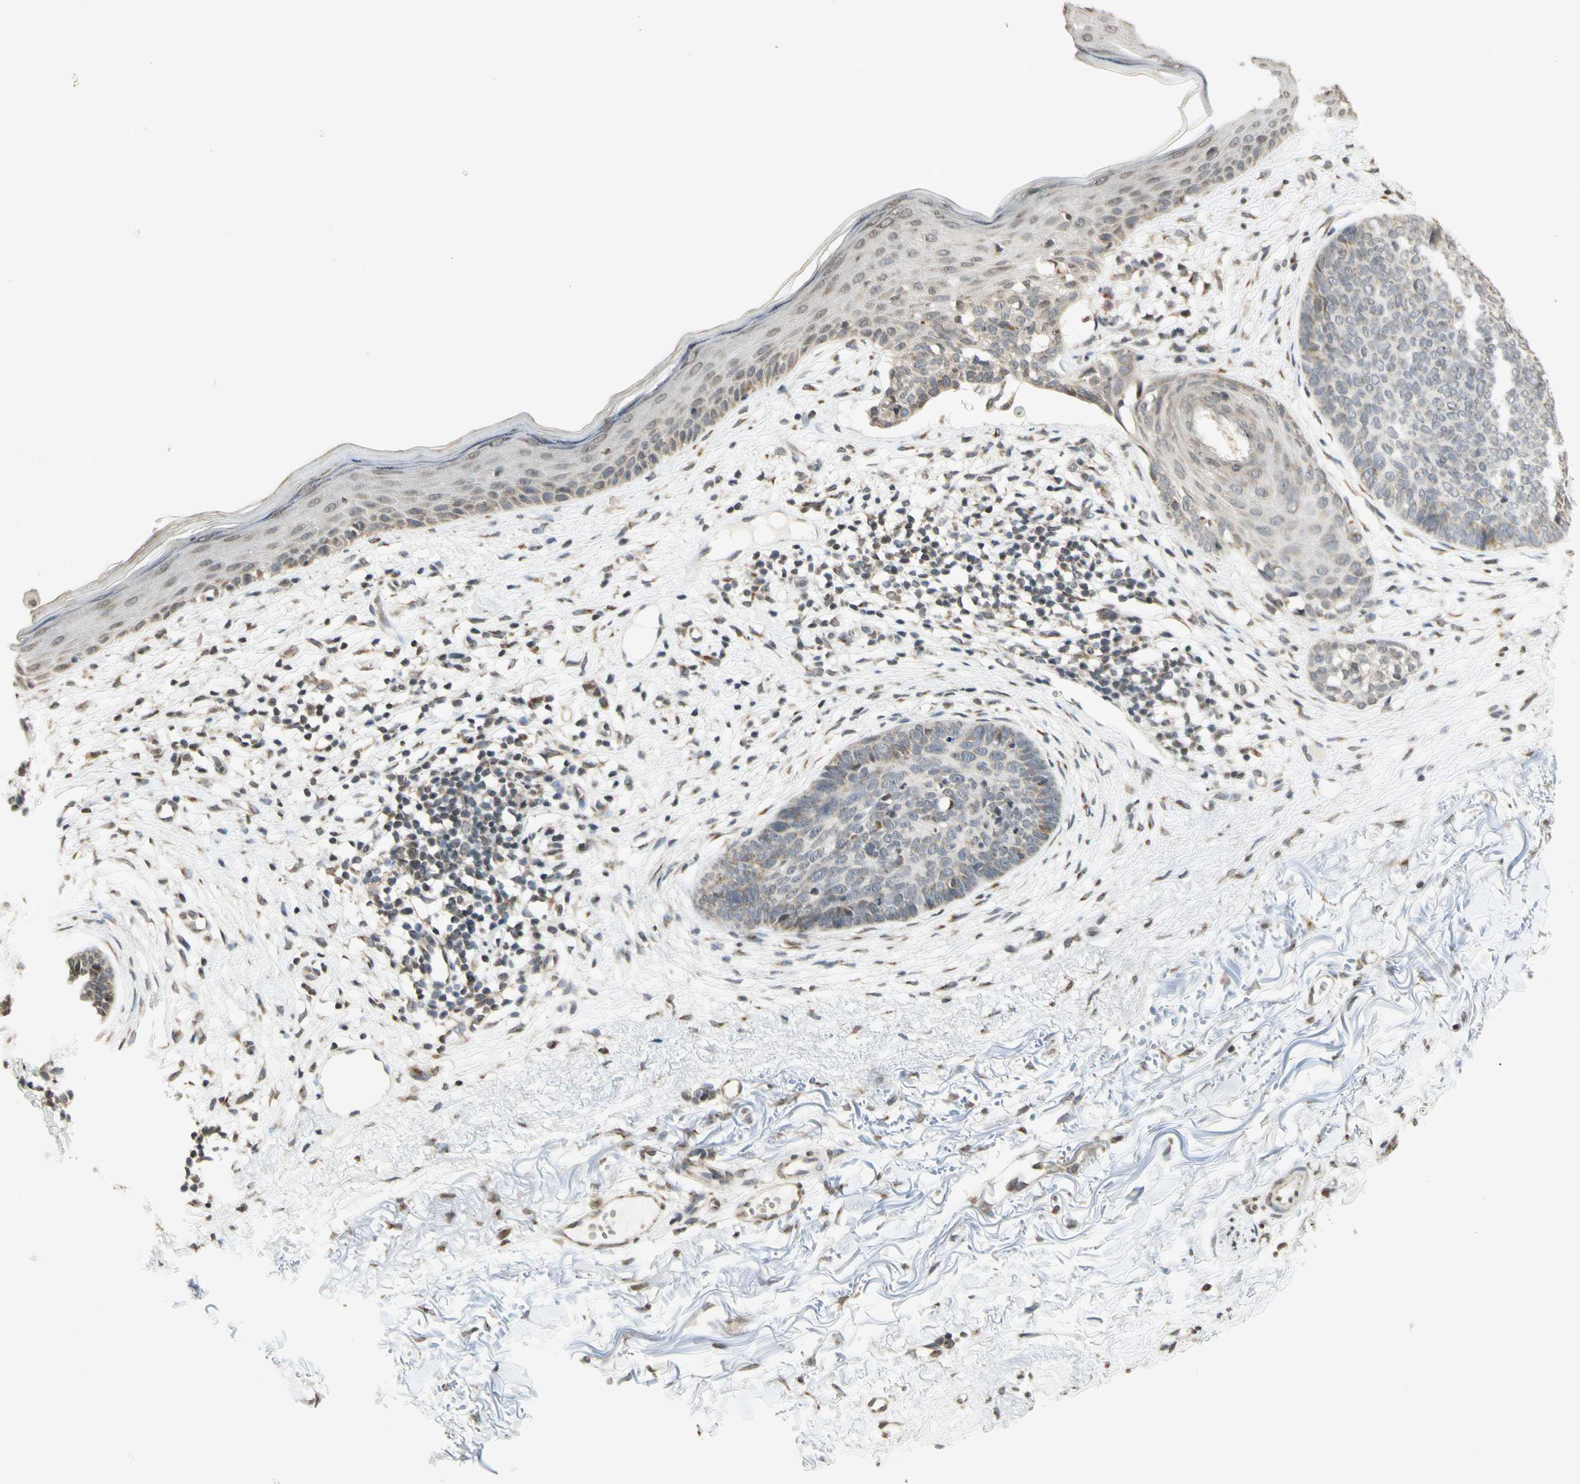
{"staining": {"intensity": "weak", "quantity": "25%-75%", "location": "cytoplasmic/membranous"}, "tissue": "skin cancer", "cell_type": "Tumor cells", "image_type": "cancer", "snomed": [{"axis": "morphology", "description": "Basal cell carcinoma"}, {"axis": "topography", "description": "Skin"}], "caption": "Immunohistochemistry (IHC) staining of skin basal cell carcinoma, which exhibits low levels of weak cytoplasmic/membranous expression in about 25%-75% of tumor cells indicating weak cytoplasmic/membranous protein staining. The staining was performed using DAB (3,3'-diaminobenzidine) (brown) for protein detection and nuclei were counterstained in hematoxylin (blue).", "gene": "CCNI", "patient": {"sex": "female", "age": 70}}